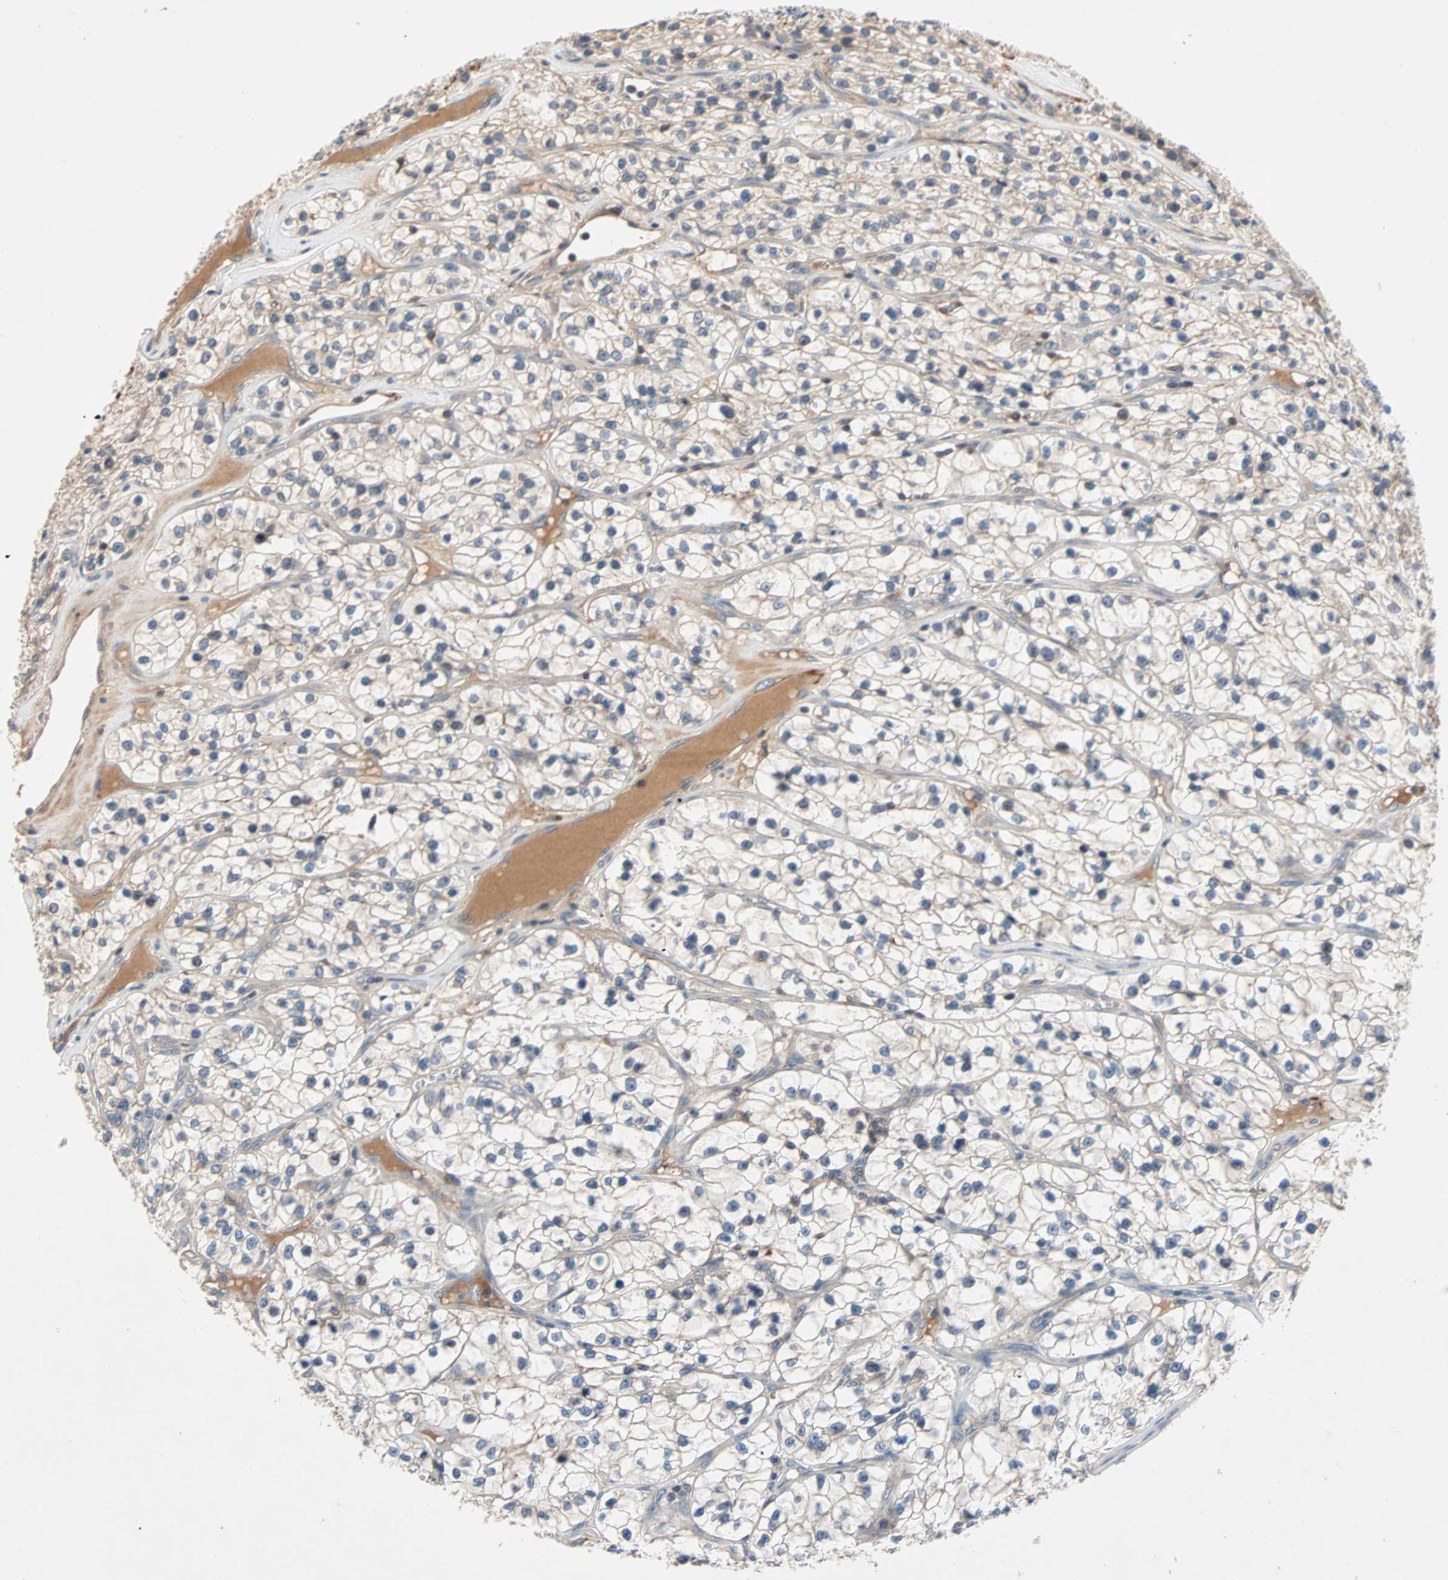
{"staining": {"intensity": "negative", "quantity": "none", "location": "none"}, "tissue": "renal cancer", "cell_type": "Tumor cells", "image_type": "cancer", "snomed": [{"axis": "morphology", "description": "Adenocarcinoma, NOS"}, {"axis": "topography", "description": "Kidney"}], "caption": "The image shows no staining of tumor cells in renal adenocarcinoma.", "gene": "MAP4K1", "patient": {"sex": "female", "age": 57}}